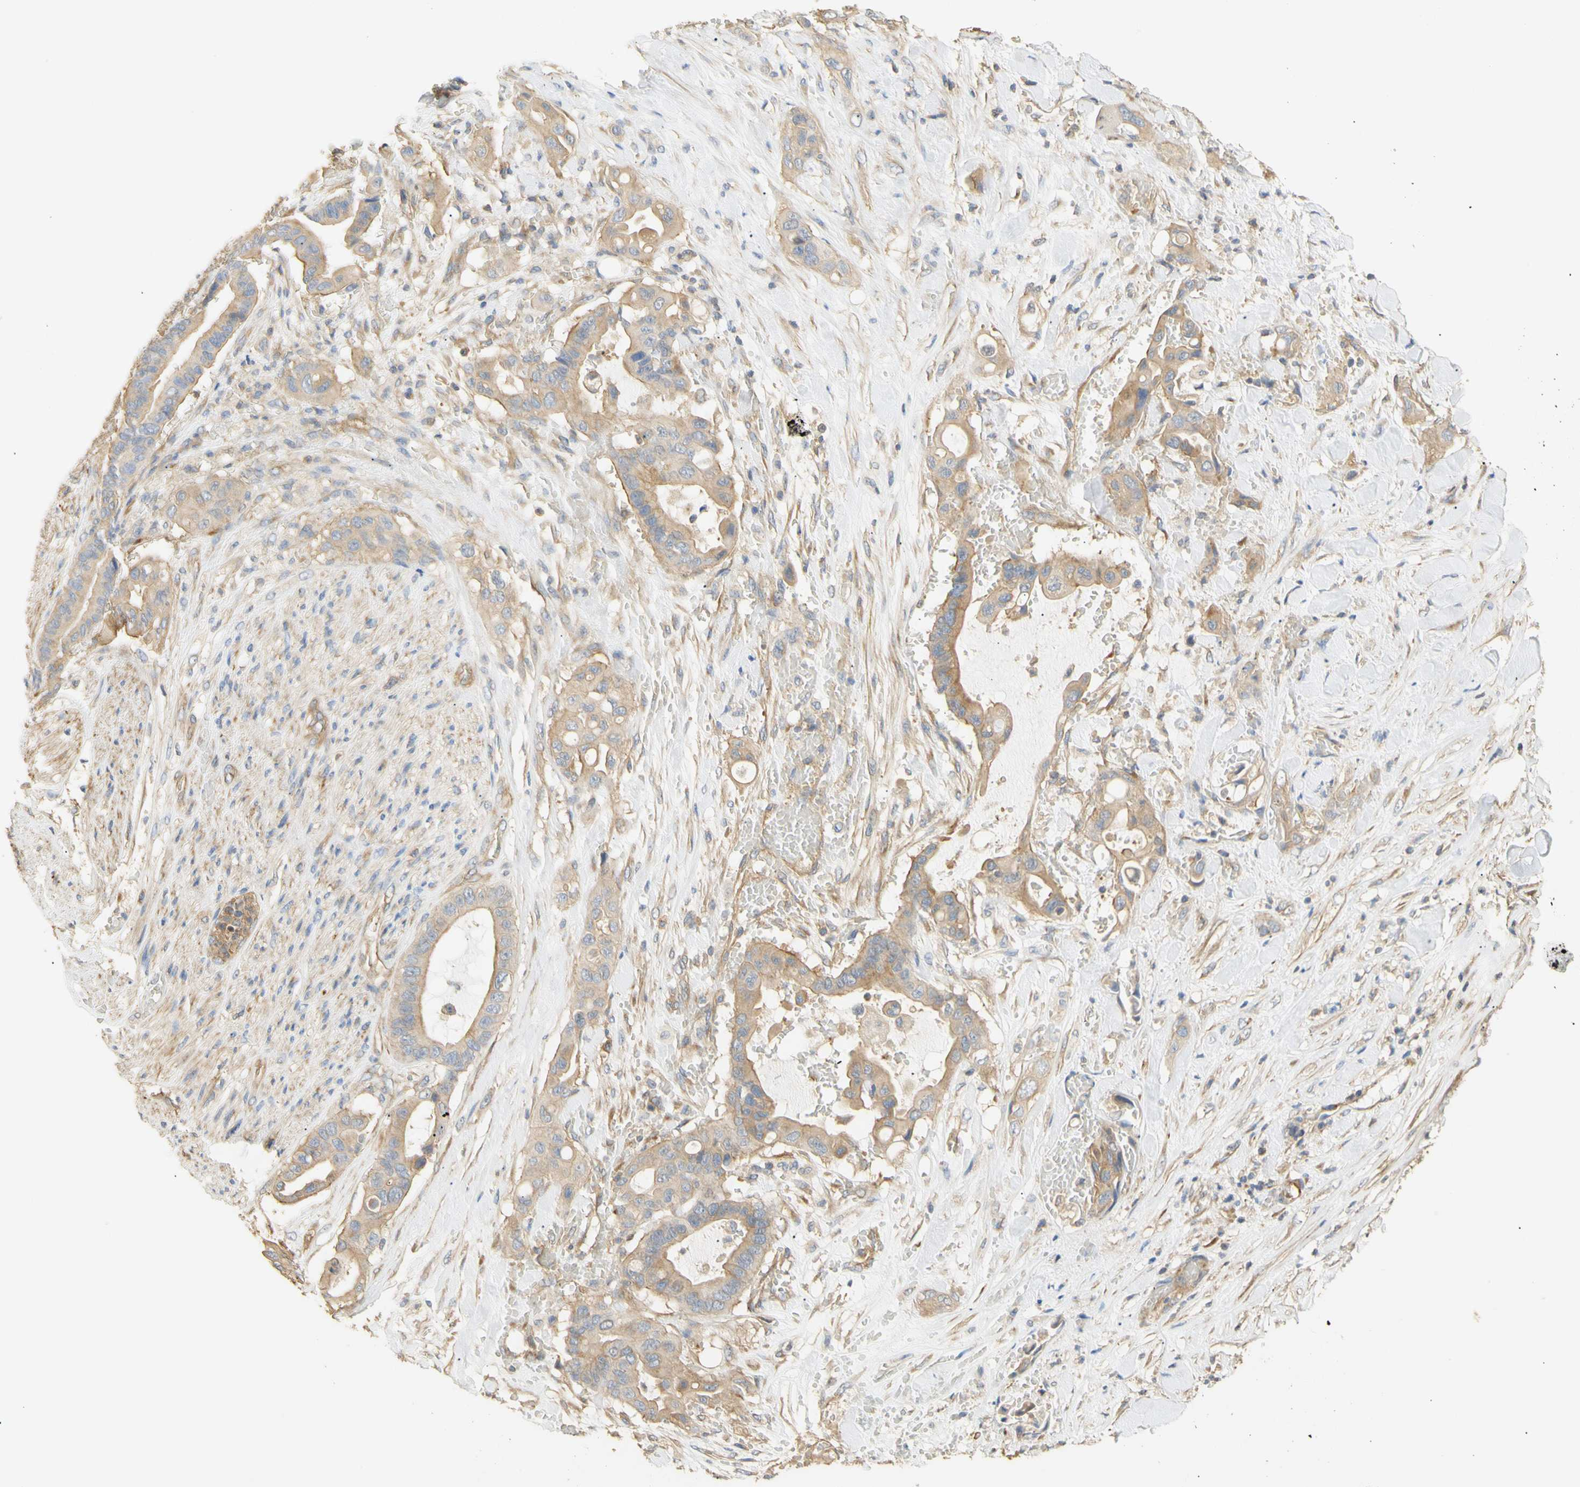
{"staining": {"intensity": "moderate", "quantity": ">75%", "location": "cytoplasmic/membranous"}, "tissue": "liver cancer", "cell_type": "Tumor cells", "image_type": "cancer", "snomed": [{"axis": "morphology", "description": "Cholangiocarcinoma"}, {"axis": "topography", "description": "Liver"}], "caption": "Immunohistochemistry (IHC) of cholangiocarcinoma (liver) shows medium levels of moderate cytoplasmic/membranous staining in about >75% of tumor cells.", "gene": "KCNE4", "patient": {"sex": "female", "age": 61}}